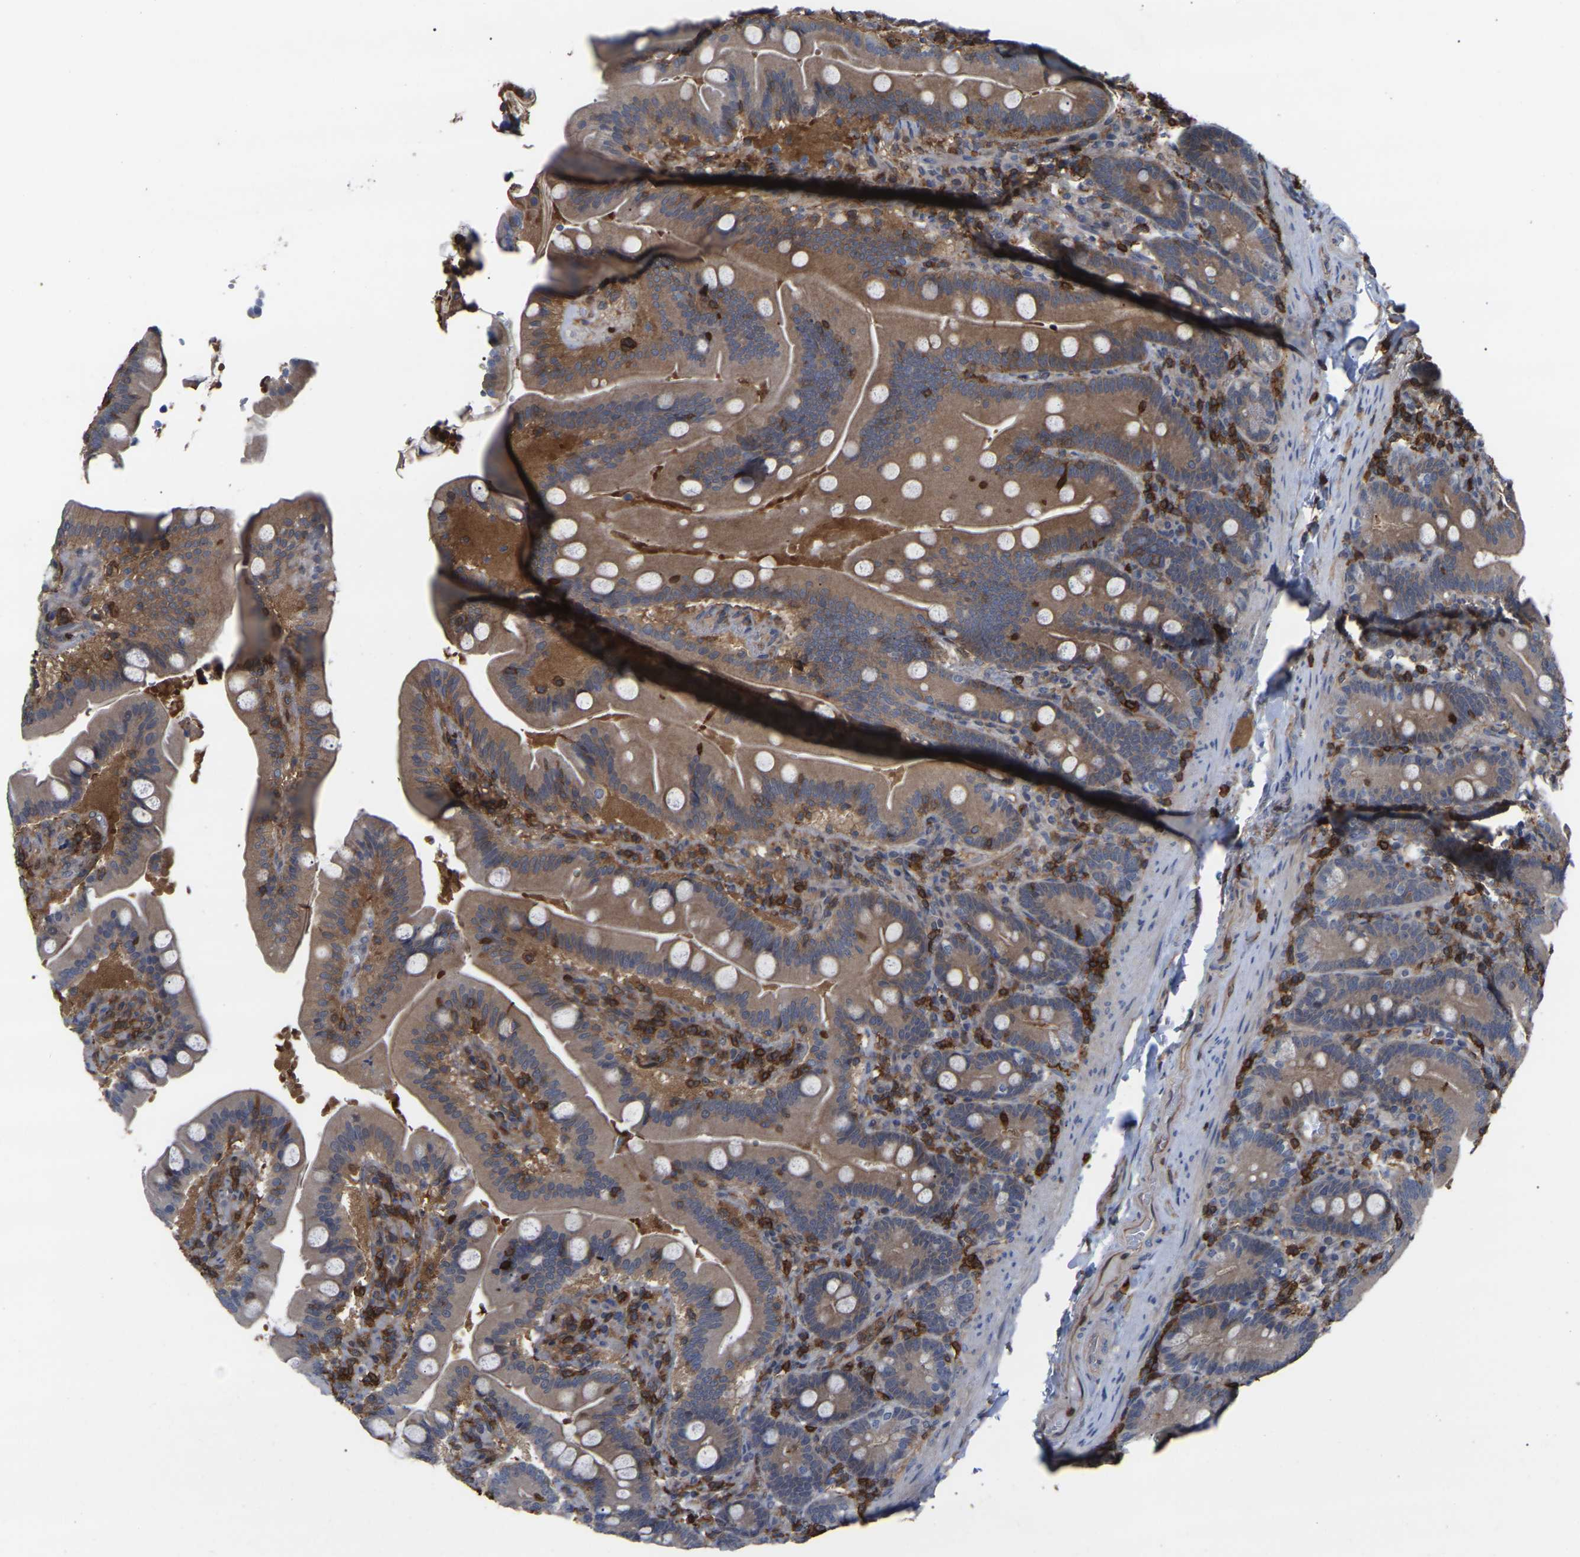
{"staining": {"intensity": "moderate", "quantity": ">75%", "location": "cytoplasmic/membranous"}, "tissue": "duodenum", "cell_type": "Glandular cells", "image_type": "normal", "snomed": [{"axis": "morphology", "description": "Normal tissue, NOS"}, {"axis": "topography", "description": "Duodenum"}], "caption": "Duodenum stained with immunohistochemistry (IHC) reveals moderate cytoplasmic/membranous staining in about >75% of glandular cells.", "gene": "CIT", "patient": {"sex": "male", "age": 54}}